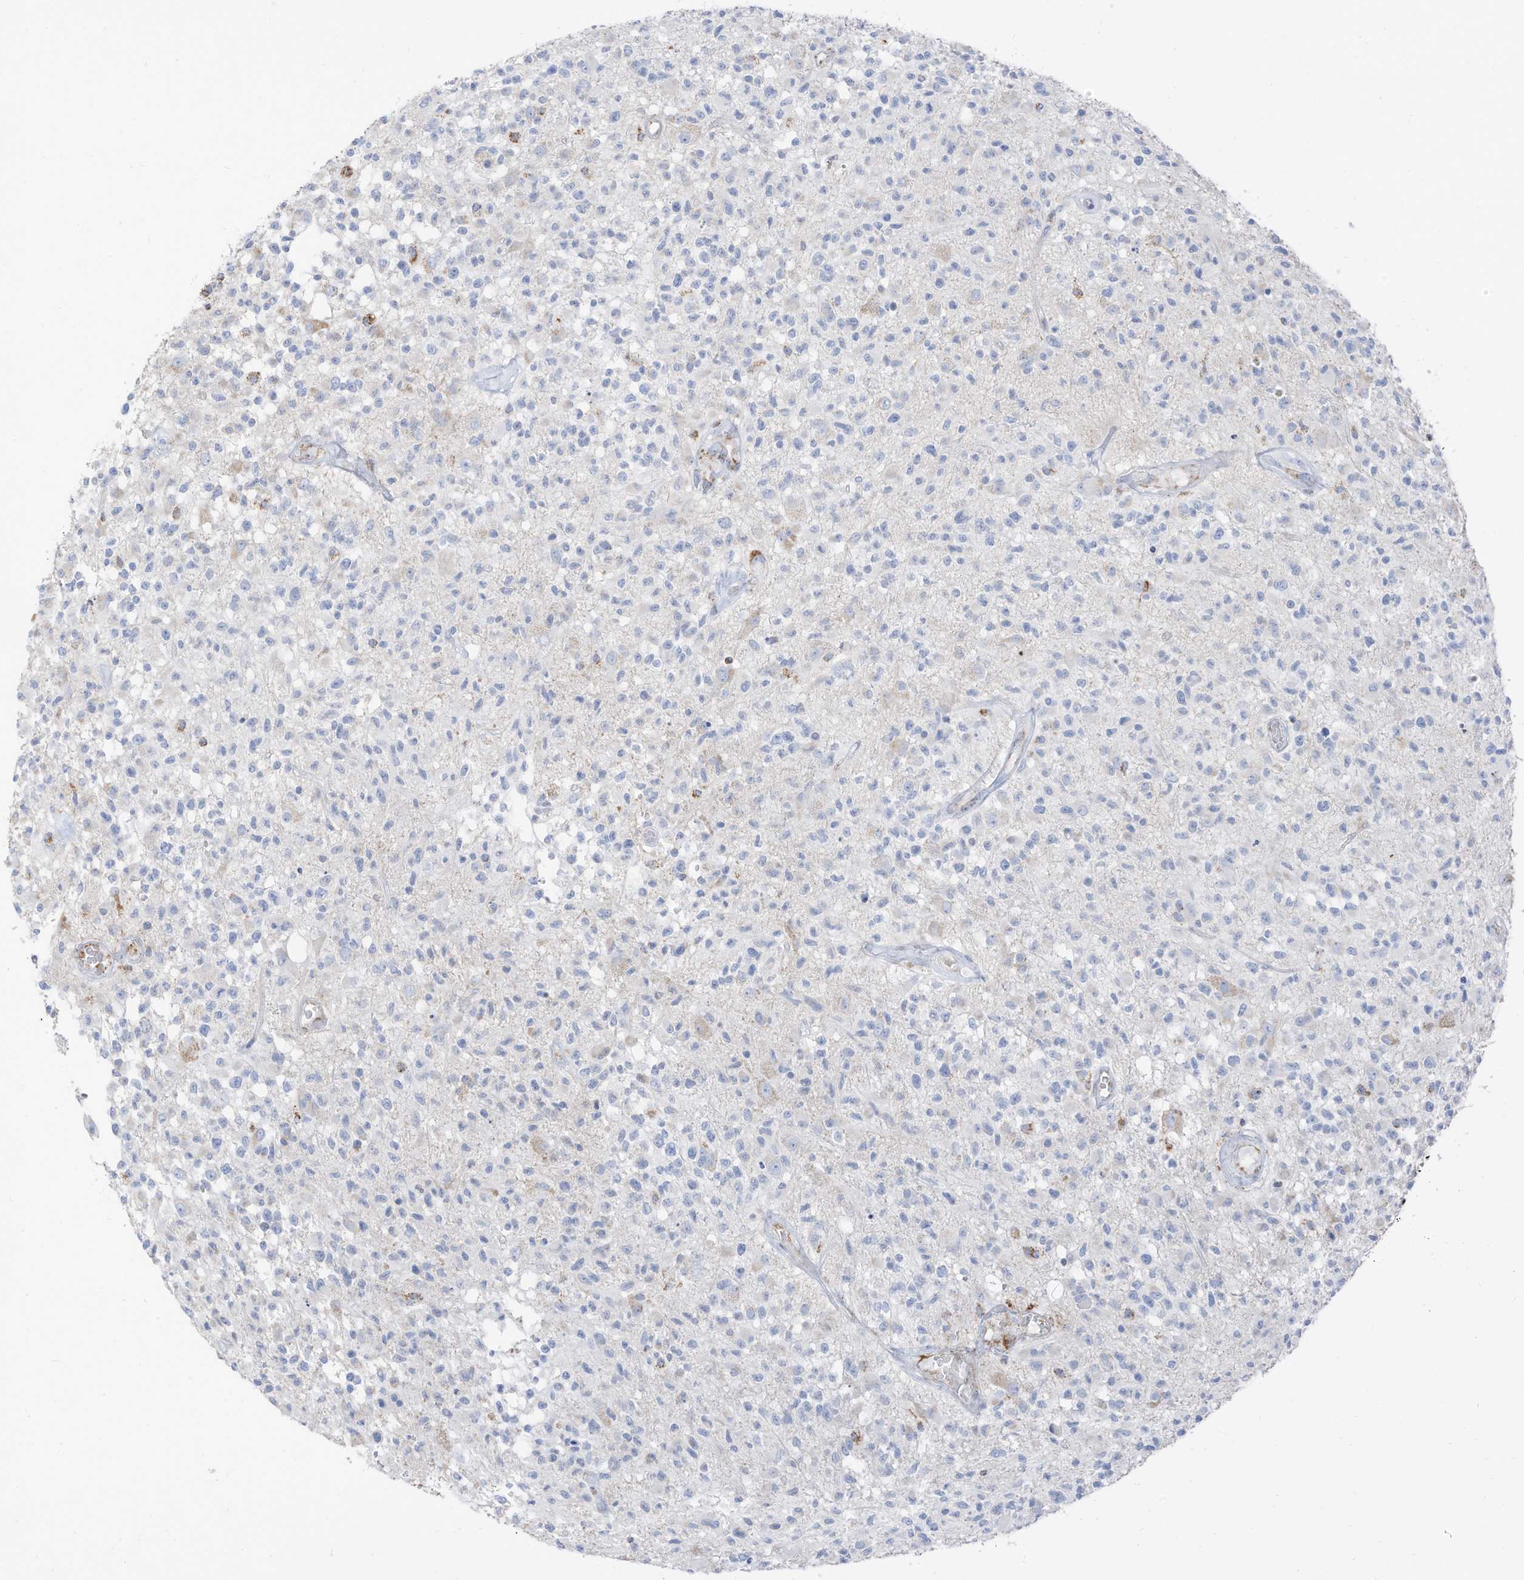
{"staining": {"intensity": "negative", "quantity": "none", "location": "none"}, "tissue": "glioma", "cell_type": "Tumor cells", "image_type": "cancer", "snomed": [{"axis": "morphology", "description": "Glioma, malignant, High grade"}, {"axis": "morphology", "description": "Glioblastoma, NOS"}, {"axis": "topography", "description": "Brain"}], "caption": "This is a photomicrograph of immunohistochemistry staining of glioma, which shows no expression in tumor cells. Nuclei are stained in blue.", "gene": "ETHE1", "patient": {"sex": "male", "age": 60}}